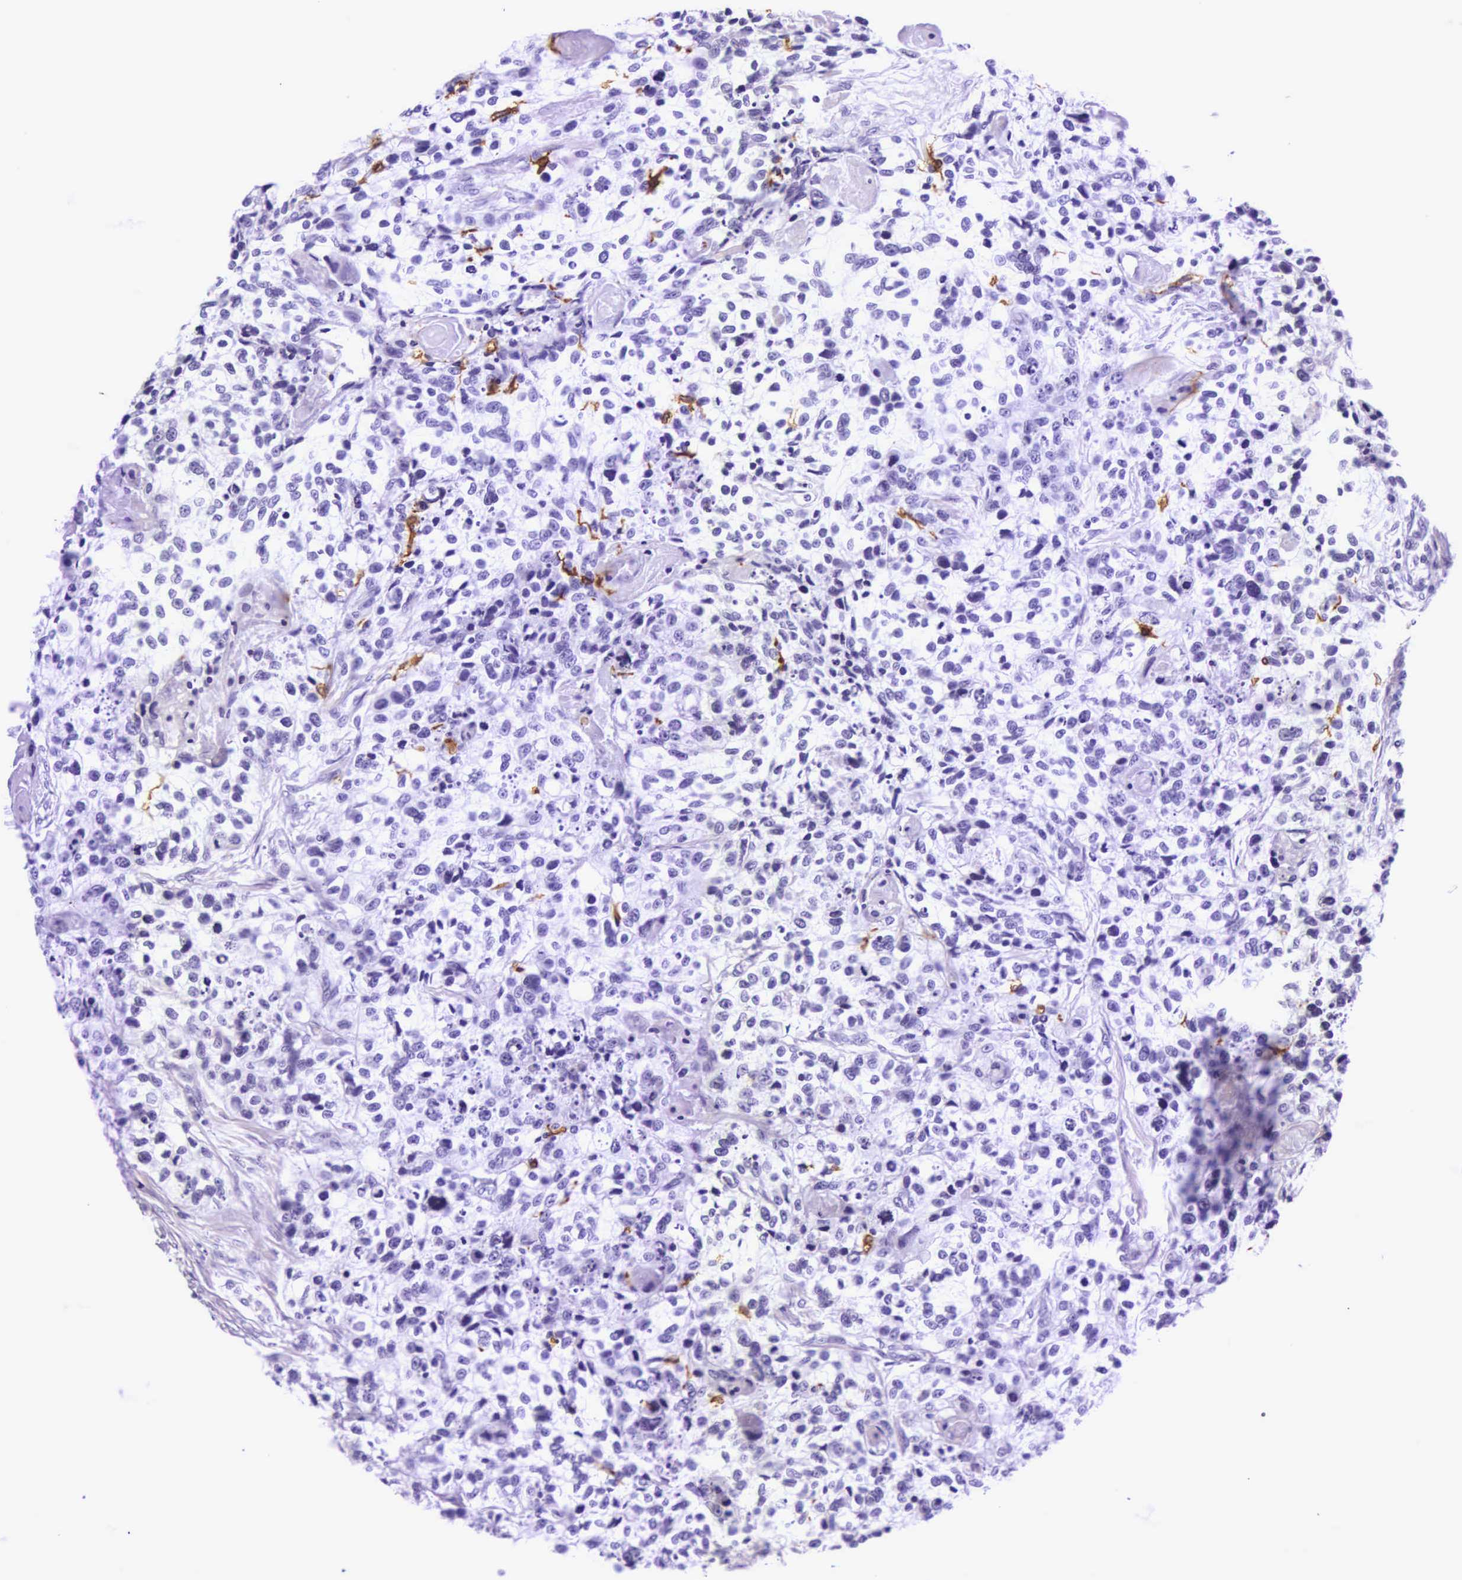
{"staining": {"intensity": "negative", "quantity": "none", "location": "none"}, "tissue": "lung cancer", "cell_type": "Tumor cells", "image_type": "cancer", "snomed": [{"axis": "morphology", "description": "Squamous cell carcinoma, NOS"}, {"axis": "topography", "description": "Lymph node"}, {"axis": "topography", "description": "Lung"}], "caption": "DAB (3,3'-diaminobenzidine) immunohistochemical staining of lung cancer shows no significant expression in tumor cells.", "gene": "CD1A", "patient": {"sex": "male", "age": 74}}